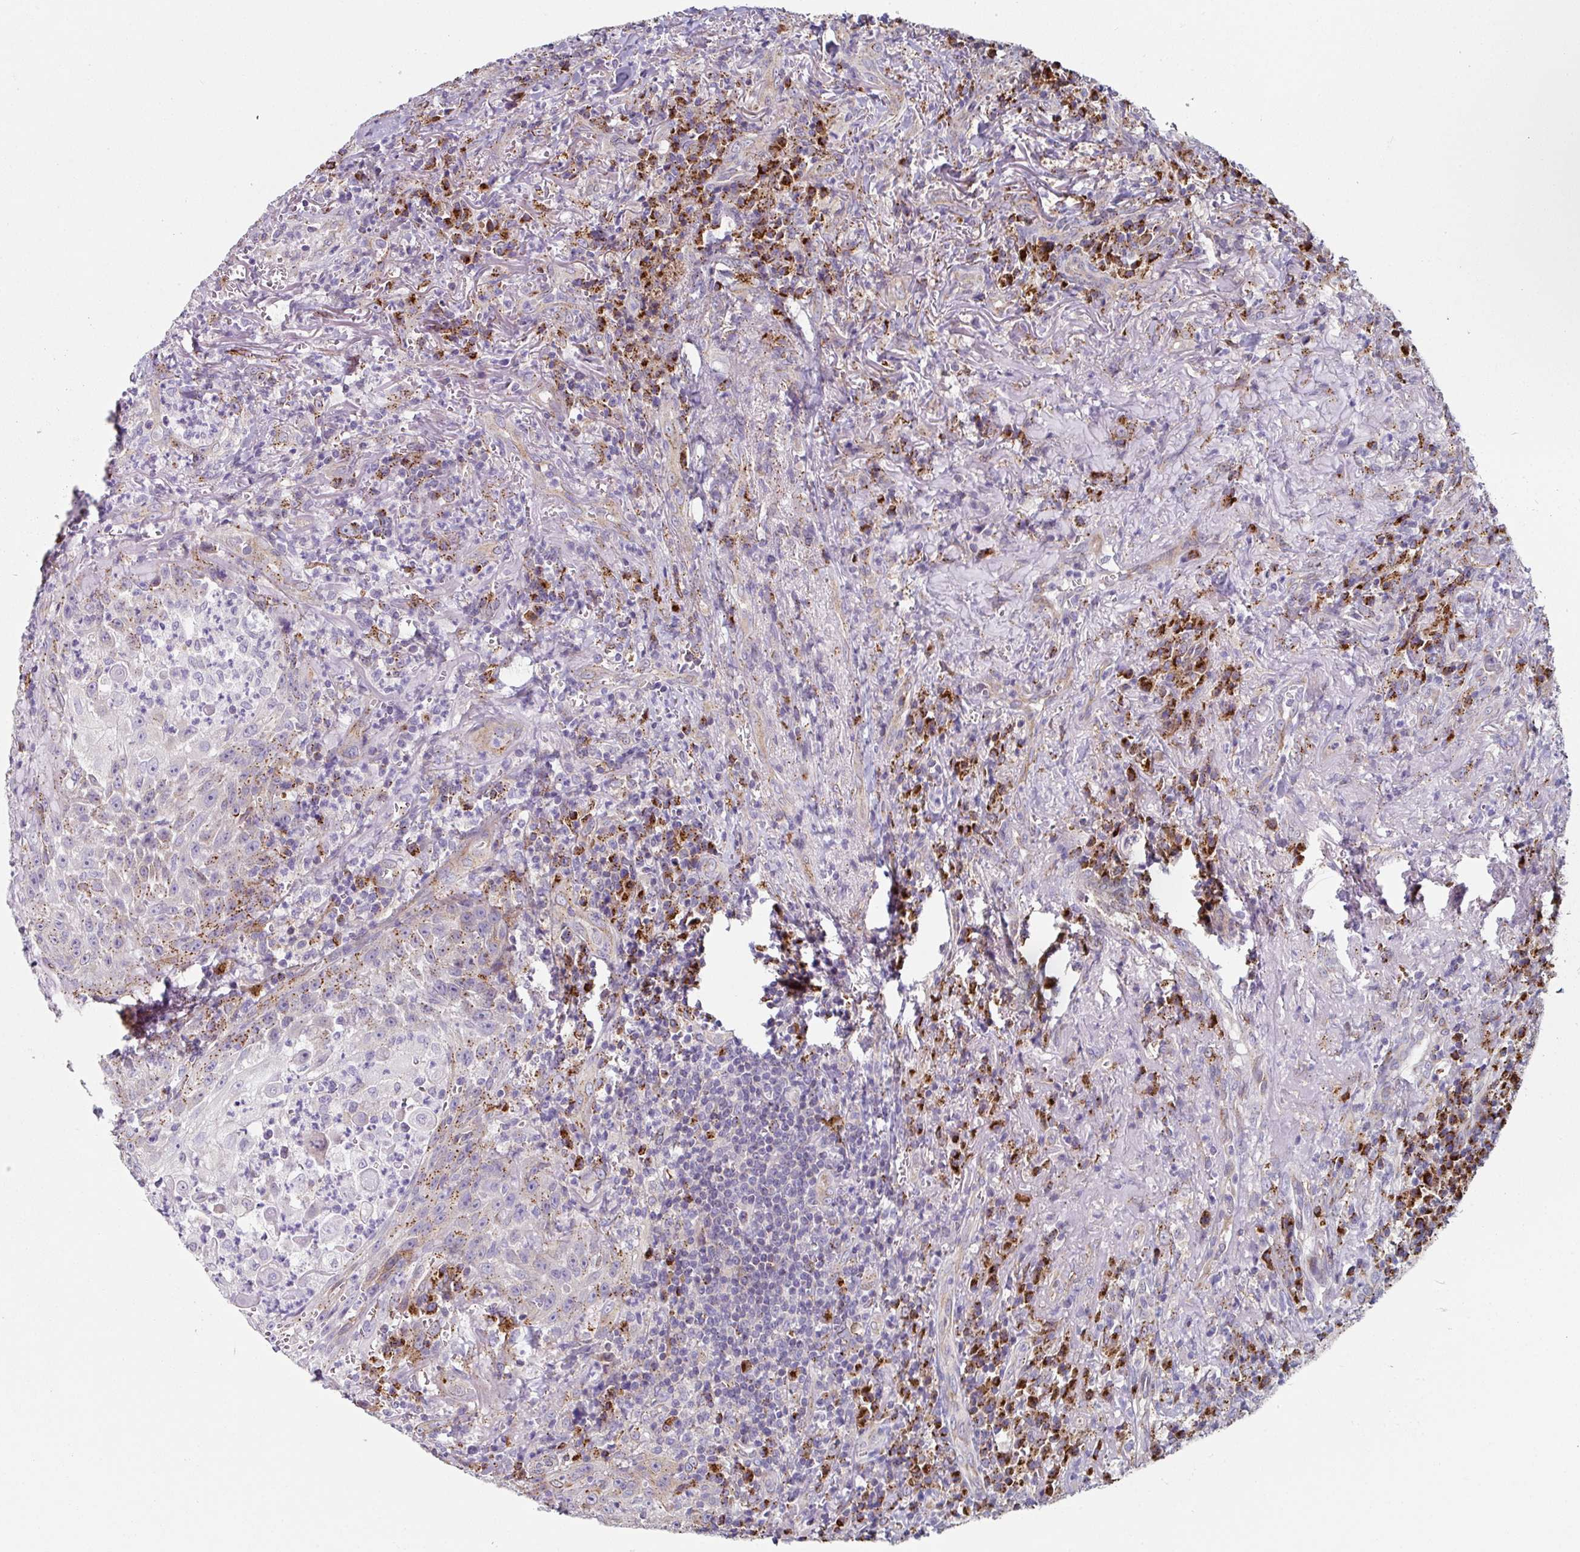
{"staining": {"intensity": "moderate", "quantity": "25%-75%", "location": "cytoplasmic/membranous"}, "tissue": "head and neck cancer", "cell_type": "Tumor cells", "image_type": "cancer", "snomed": [{"axis": "morphology", "description": "Normal tissue, NOS"}, {"axis": "morphology", "description": "Squamous cell carcinoma, NOS"}, {"axis": "topography", "description": "Oral tissue"}, {"axis": "topography", "description": "Head-Neck"}], "caption": "Protein staining exhibits moderate cytoplasmic/membranous positivity in approximately 25%-75% of tumor cells in head and neck squamous cell carcinoma. Ihc stains the protein of interest in brown and the nuclei are stained blue.", "gene": "CCDC85B", "patient": {"sex": "female", "age": 70}}